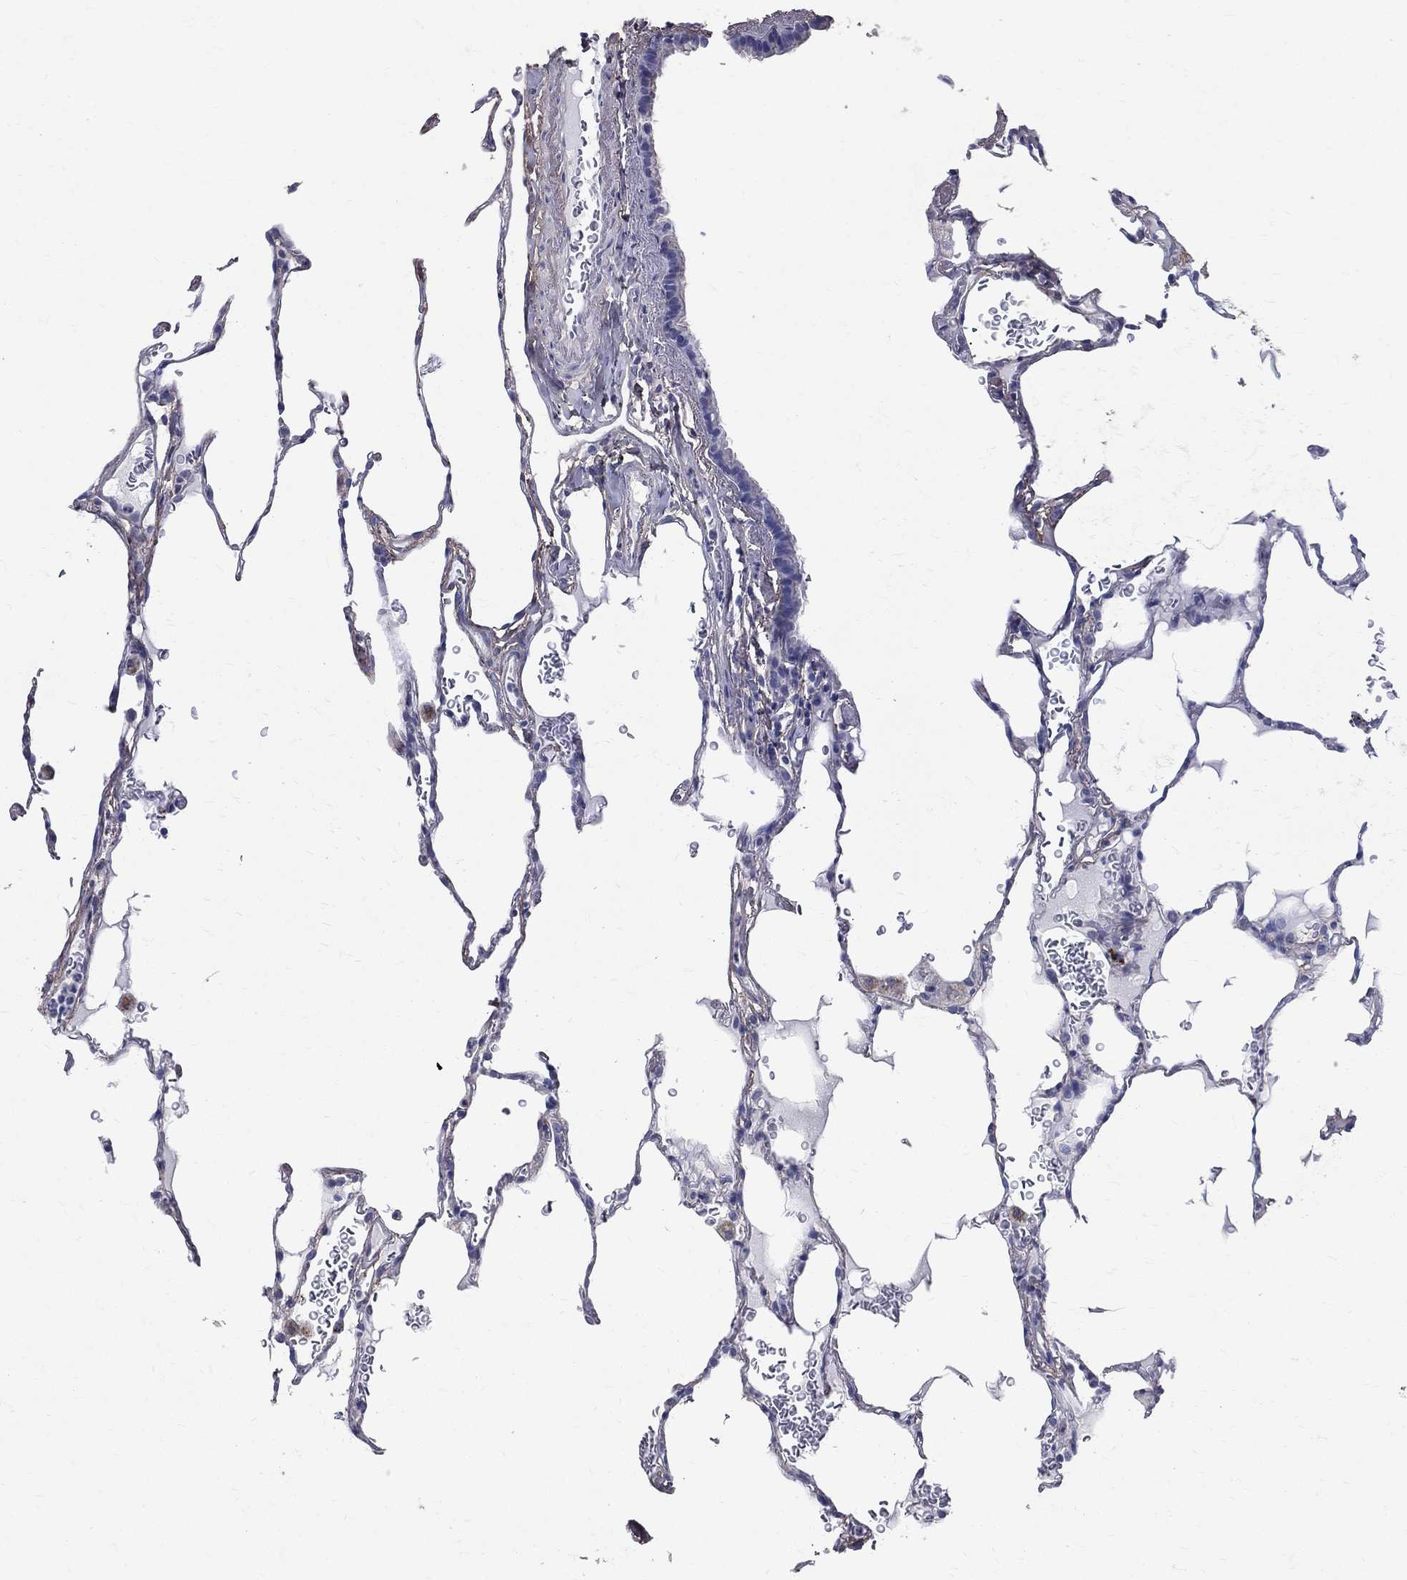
{"staining": {"intensity": "negative", "quantity": "none", "location": "none"}, "tissue": "lung", "cell_type": "Alveolar cells", "image_type": "normal", "snomed": [{"axis": "morphology", "description": "Normal tissue, NOS"}, {"axis": "morphology", "description": "Adenocarcinoma, metastatic, NOS"}, {"axis": "topography", "description": "Lung"}], "caption": "The micrograph exhibits no significant positivity in alveolar cells of lung.", "gene": "ANXA10", "patient": {"sex": "male", "age": 45}}